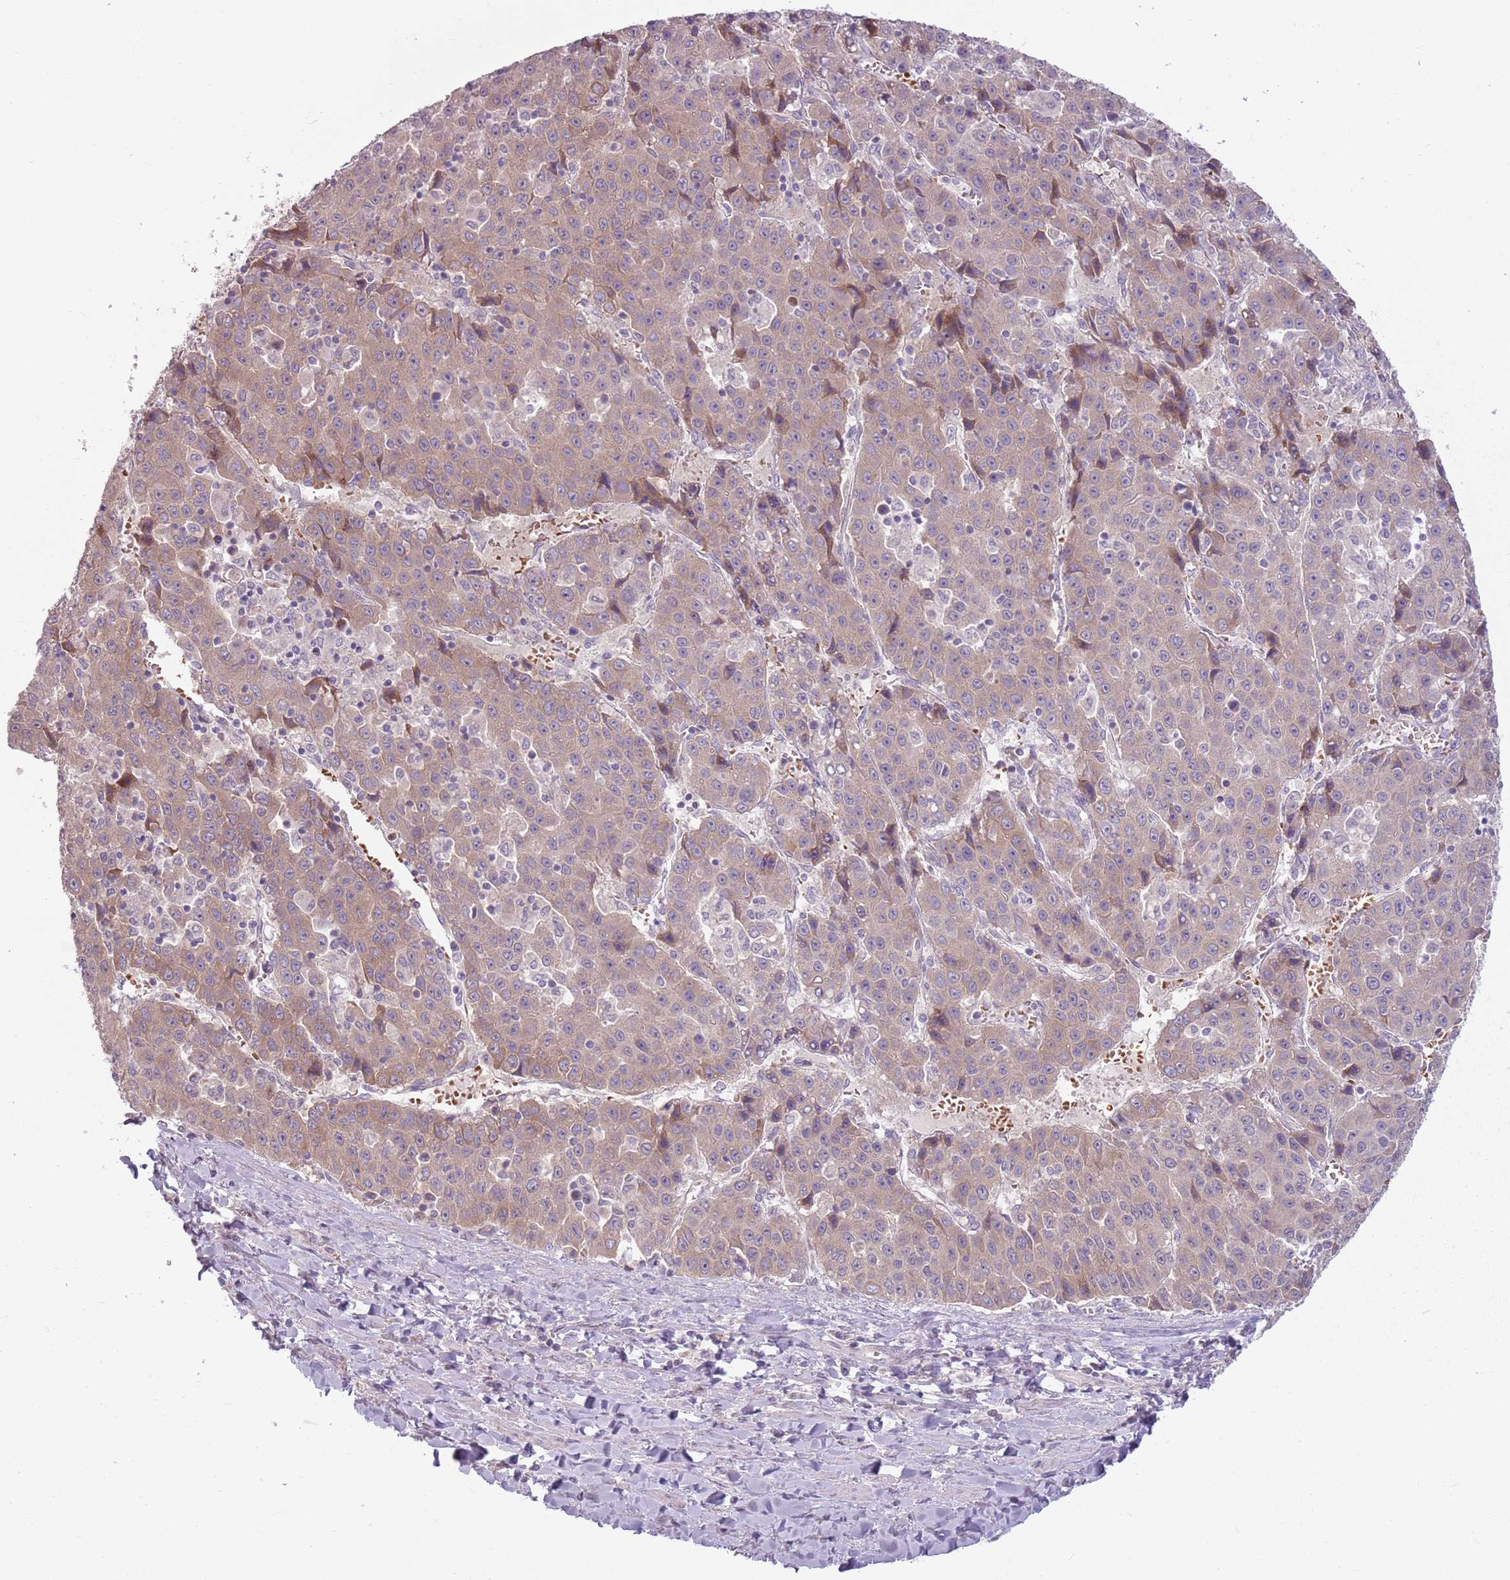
{"staining": {"intensity": "weak", "quantity": "25%-75%", "location": "cytoplasmic/membranous"}, "tissue": "liver cancer", "cell_type": "Tumor cells", "image_type": "cancer", "snomed": [{"axis": "morphology", "description": "Carcinoma, Hepatocellular, NOS"}, {"axis": "topography", "description": "Liver"}], "caption": "A brown stain highlights weak cytoplasmic/membranous positivity of a protein in human hepatocellular carcinoma (liver) tumor cells. The staining was performed using DAB (3,3'-diaminobenzidine), with brown indicating positive protein expression. Nuclei are stained blue with hematoxylin.", "gene": "HSPA14", "patient": {"sex": "female", "age": 53}}